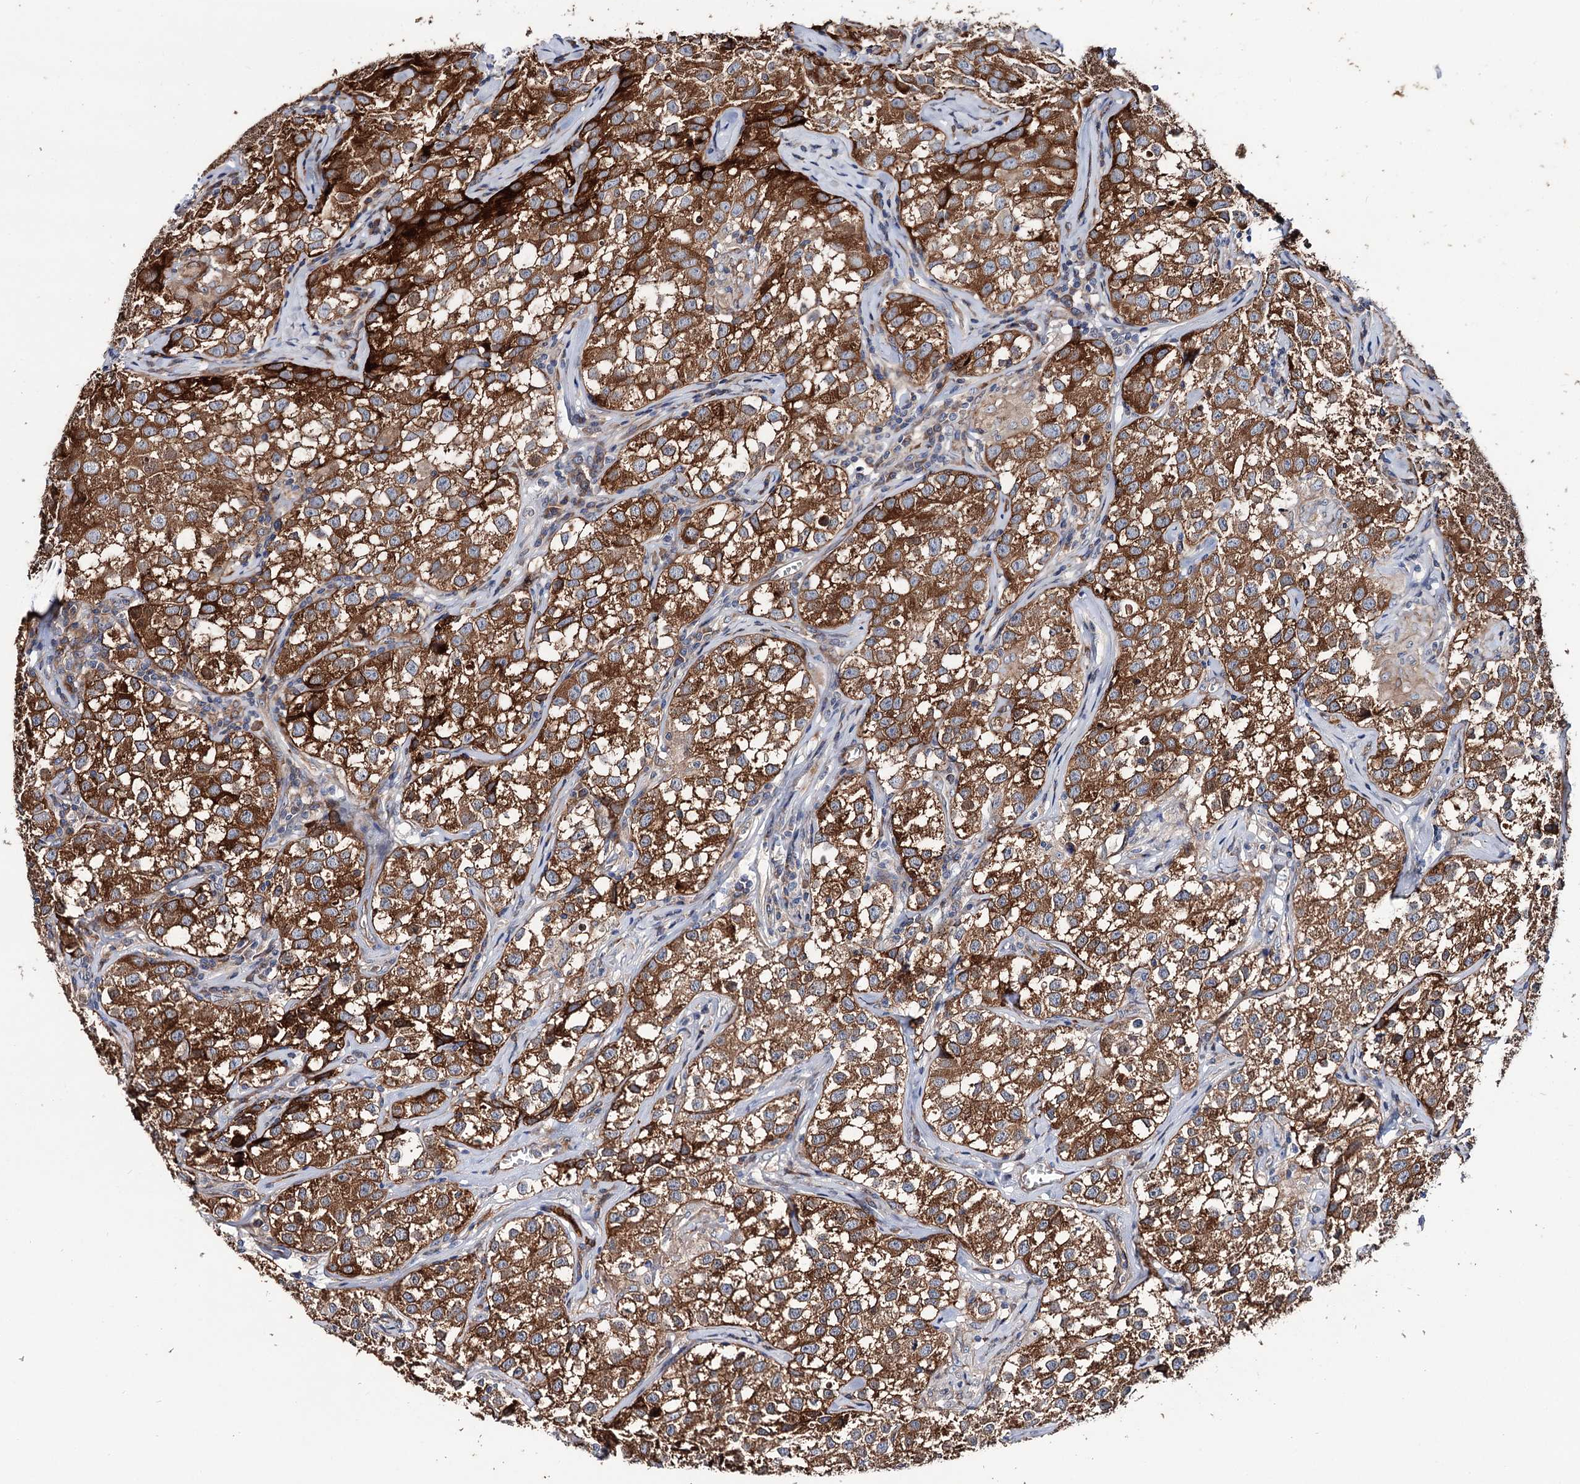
{"staining": {"intensity": "strong", "quantity": ">75%", "location": "cytoplasmic/membranous"}, "tissue": "testis cancer", "cell_type": "Tumor cells", "image_type": "cancer", "snomed": [{"axis": "morphology", "description": "Seminoma, NOS"}, {"axis": "morphology", "description": "Carcinoma, Embryonal, NOS"}, {"axis": "topography", "description": "Testis"}], "caption": "Testis embryonal carcinoma stained with a protein marker demonstrates strong staining in tumor cells.", "gene": "PTDSS2", "patient": {"sex": "male", "age": 43}}